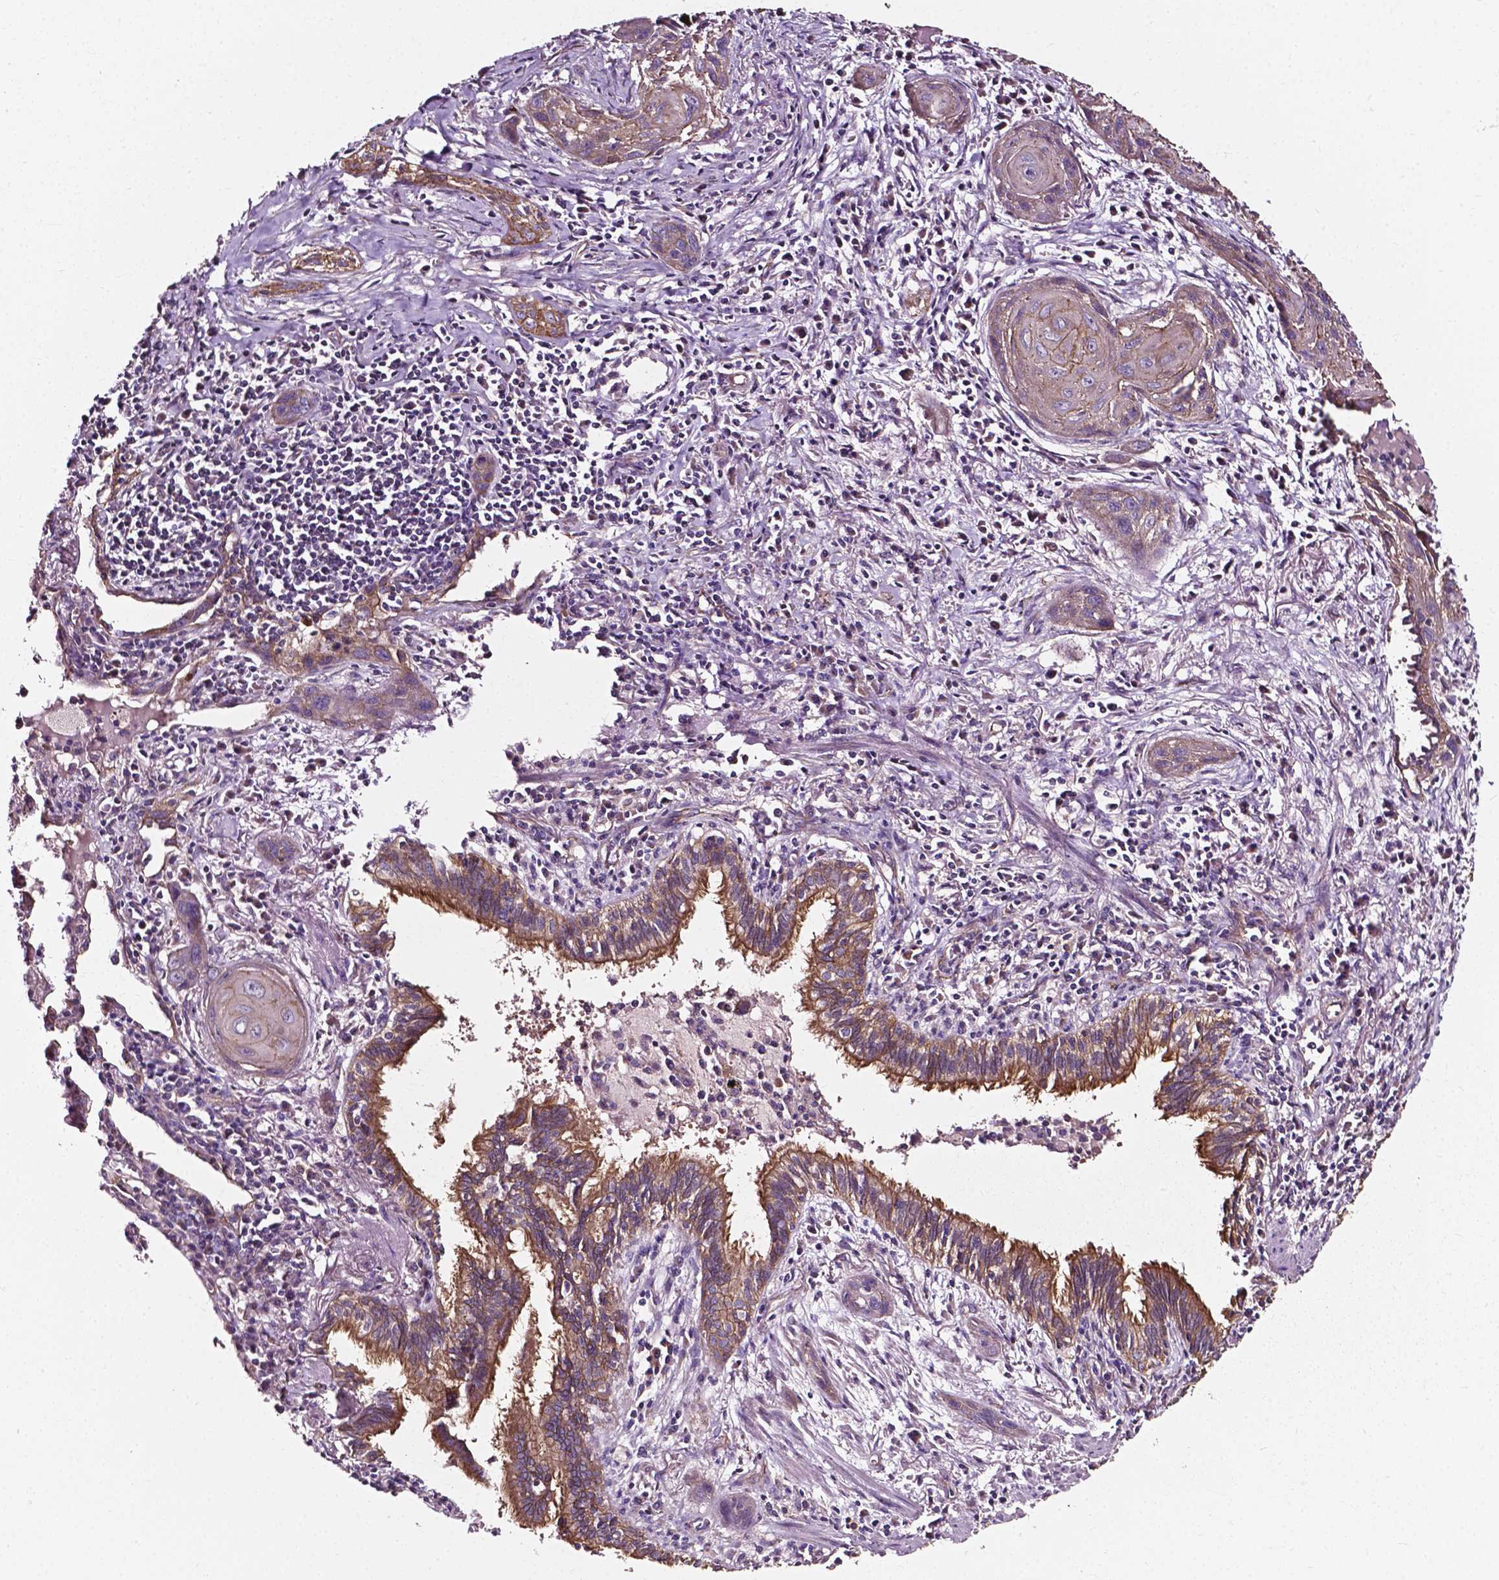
{"staining": {"intensity": "moderate", "quantity": "25%-75%", "location": "cytoplasmic/membranous"}, "tissue": "lung cancer", "cell_type": "Tumor cells", "image_type": "cancer", "snomed": [{"axis": "morphology", "description": "Squamous cell carcinoma, NOS"}, {"axis": "topography", "description": "Lung"}], "caption": "Tumor cells demonstrate medium levels of moderate cytoplasmic/membranous expression in approximately 25%-75% of cells in human lung squamous cell carcinoma. (DAB (3,3'-diaminobenzidine) = brown stain, brightfield microscopy at high magnification).", "gene": "ATG16L1", "patient": {"sex": "male", "age": 79}}